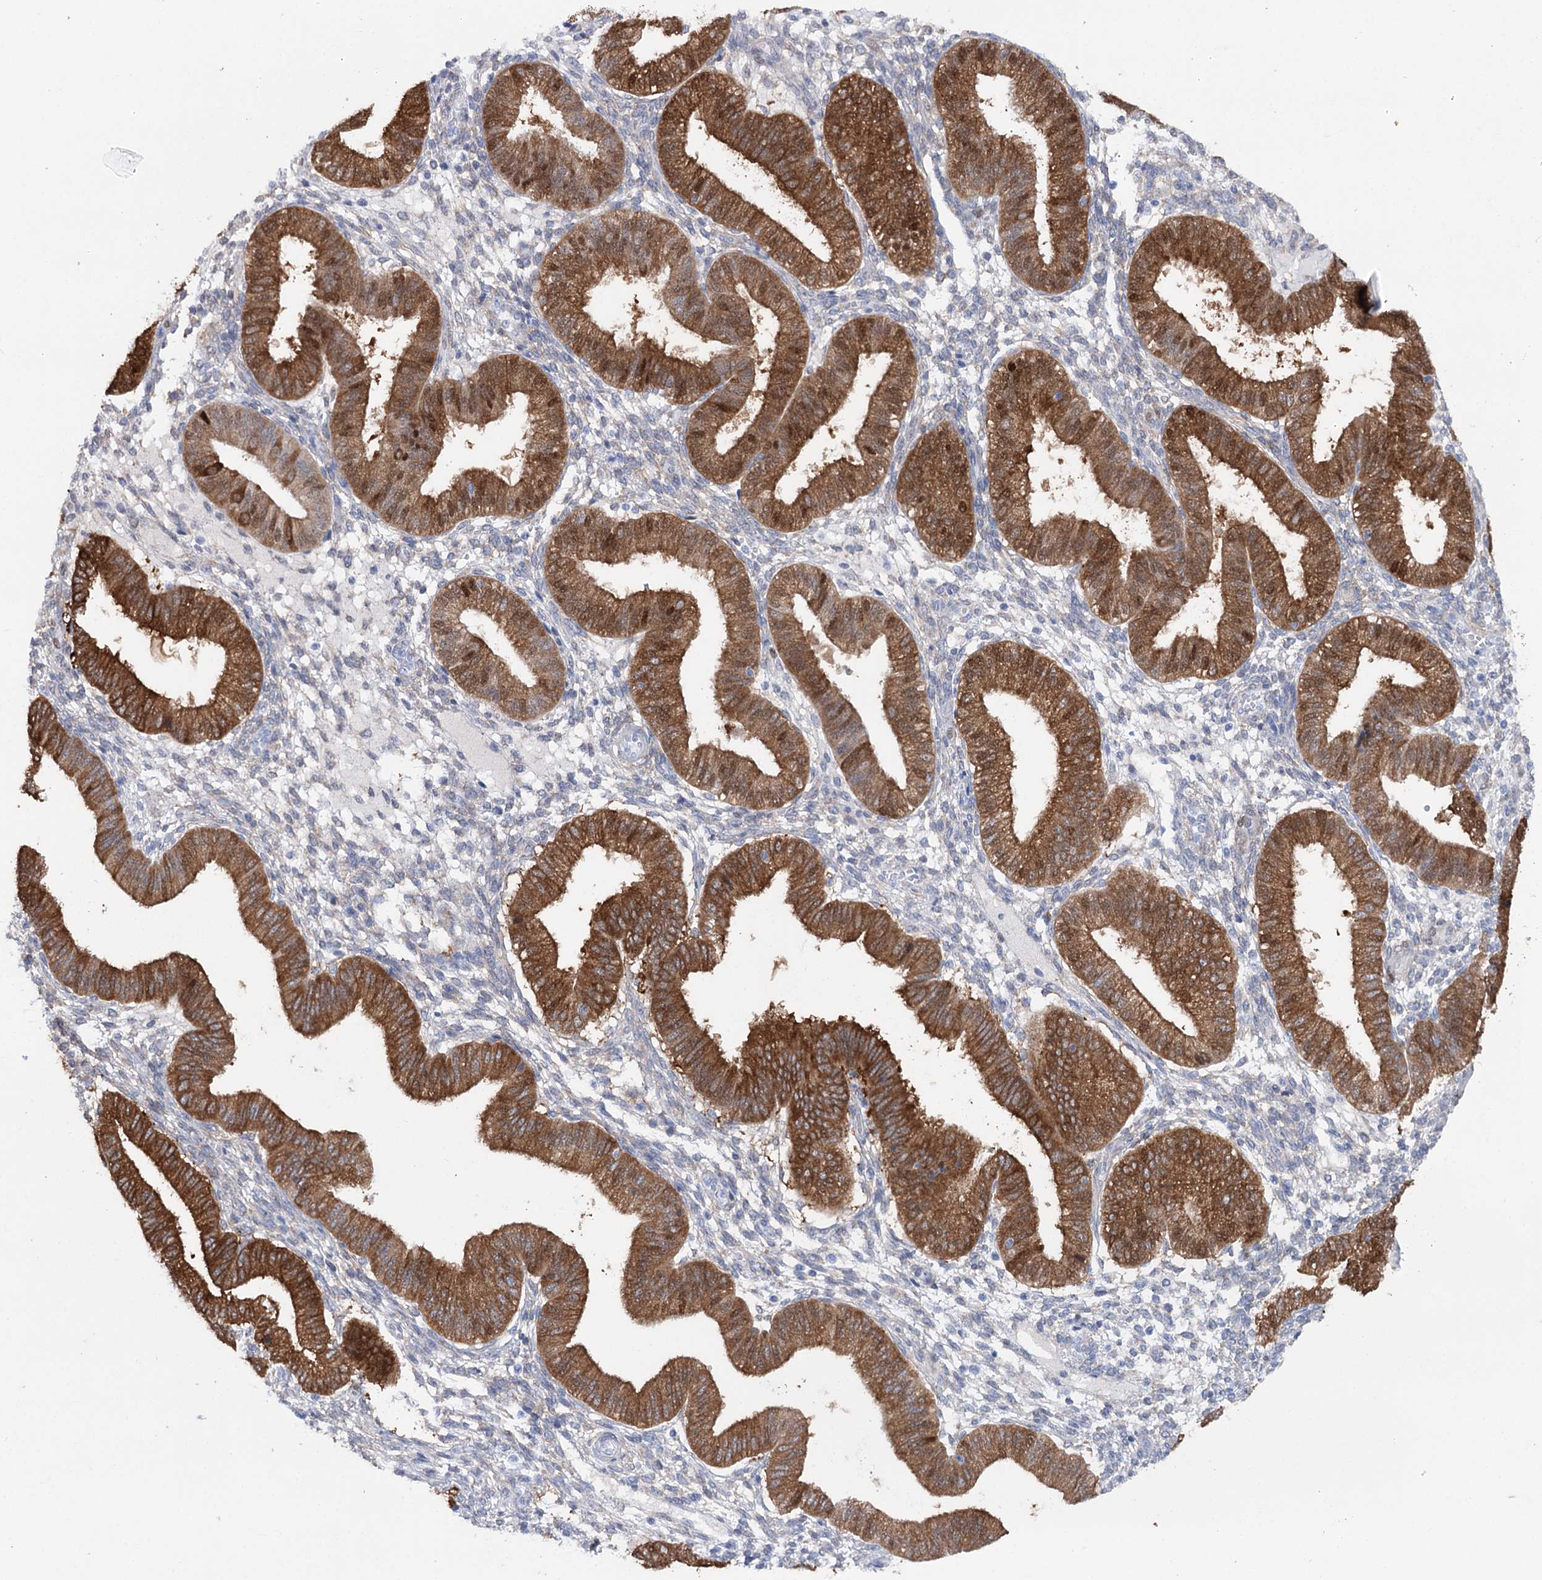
{"staining": {"intensity": "negative", "quantity": "none", "location": "none"}, "tissue": "endometrium", "cell_type": "Cells in endometrial stroma", "image_type": "normal", "snomed": [{"axis": "morphology", "description": "Normal tissue, NOS"}, {"axis": "topography", "description": "Endometrium"}], "caption": "A micrograph of endometrium stained for a protein exhibits no brown staining in cells in endometrial stroma.", "gene": "UGDH", "patient": {"sex": "female", "age": 39}}